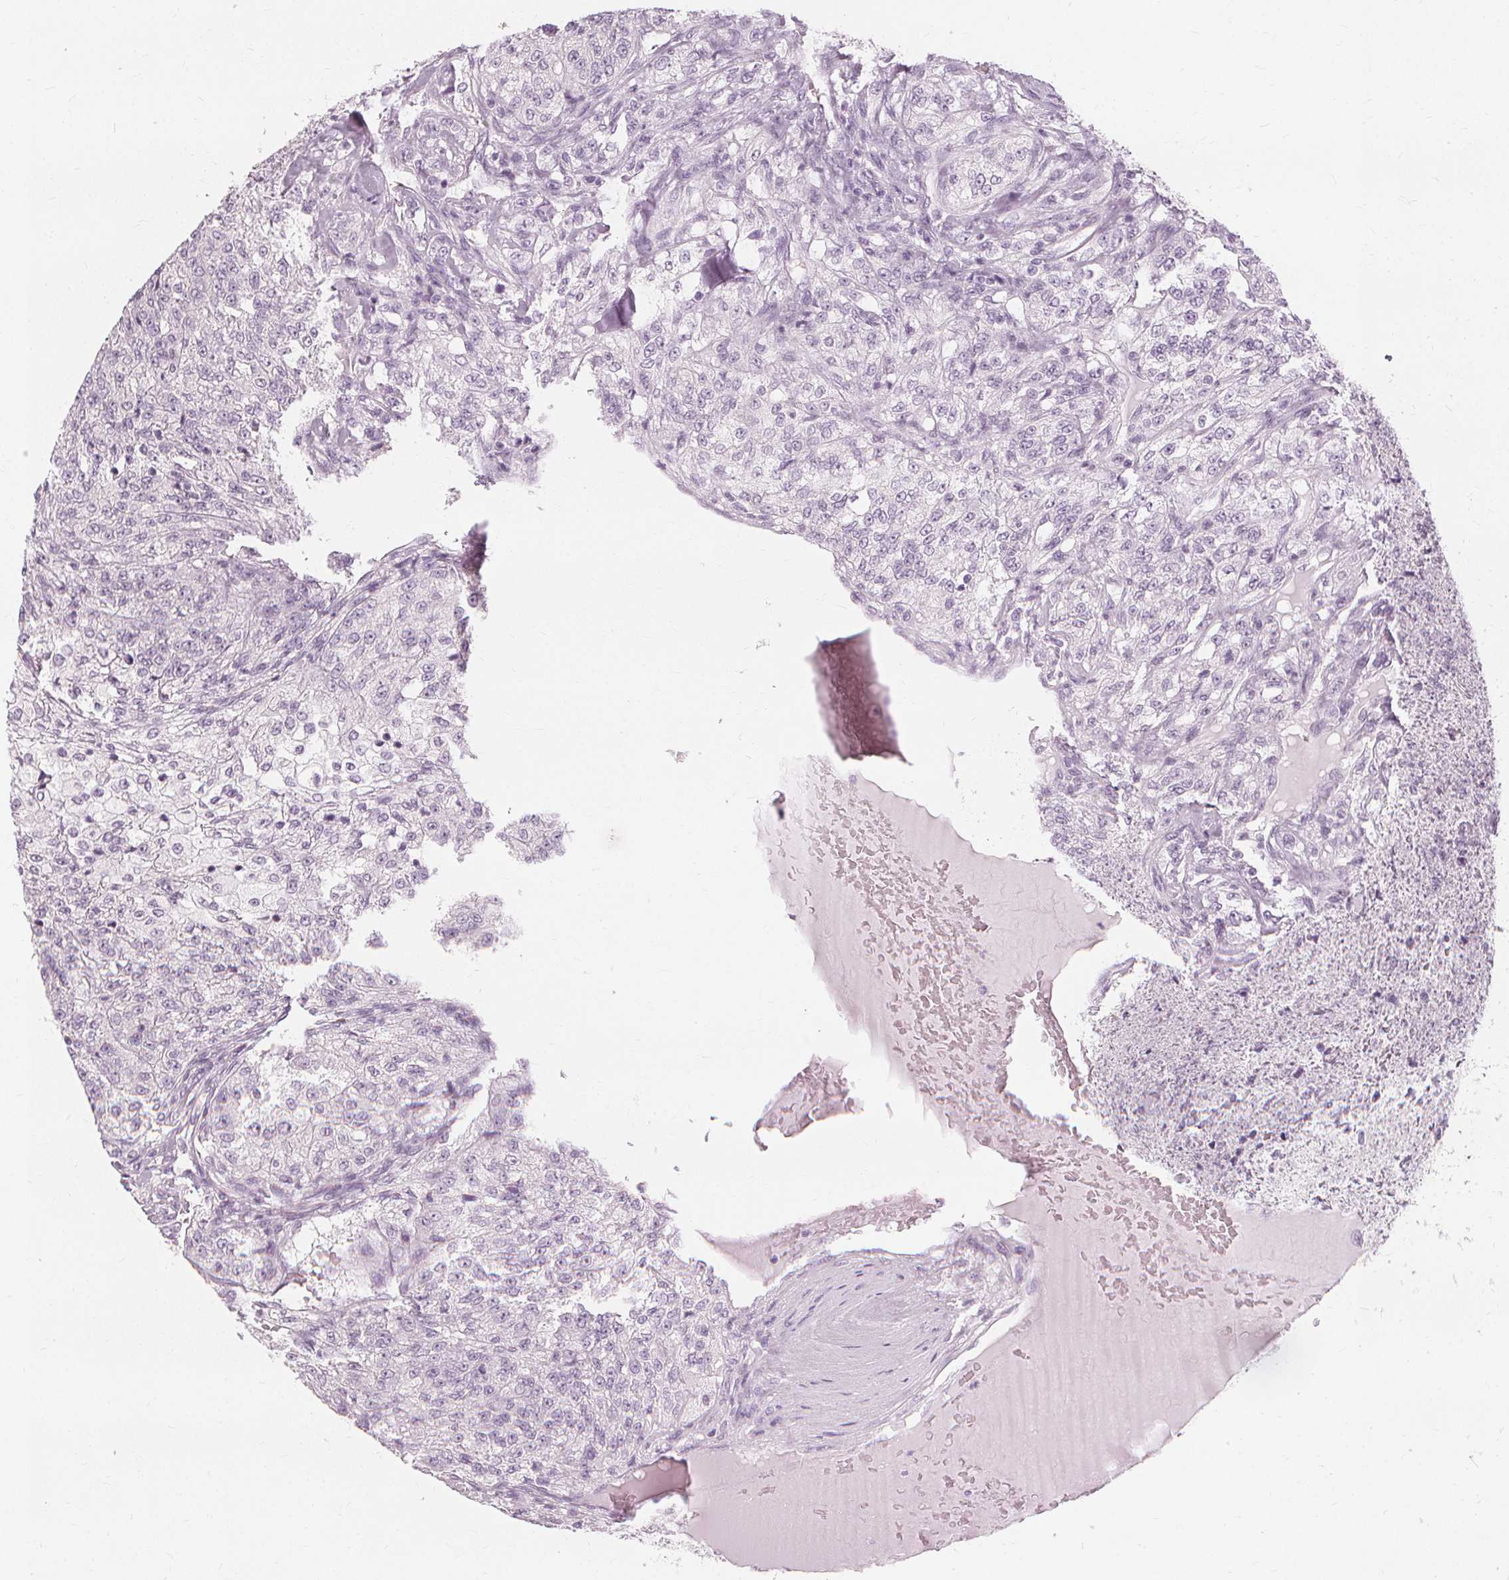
{"staining": {"intensity": "negative", "quantity": "none", "location": "none"}, "tissue": "renal cancer", "cell_type": "Tumor cells", "image_type": "cancer", "snomed": [{"axis": "morphology", "description": "Adenocarcinoma, NOS"}, {"axis": "topography", "description": "Kidney"}], "caption": "This is an immunohistochemistry (IHC) micrograph of human renal adenocarcinoma. There is no positivity in tumor cells.", "gene": "MUC12", "patient": {"sex": "female", "age": 63}}